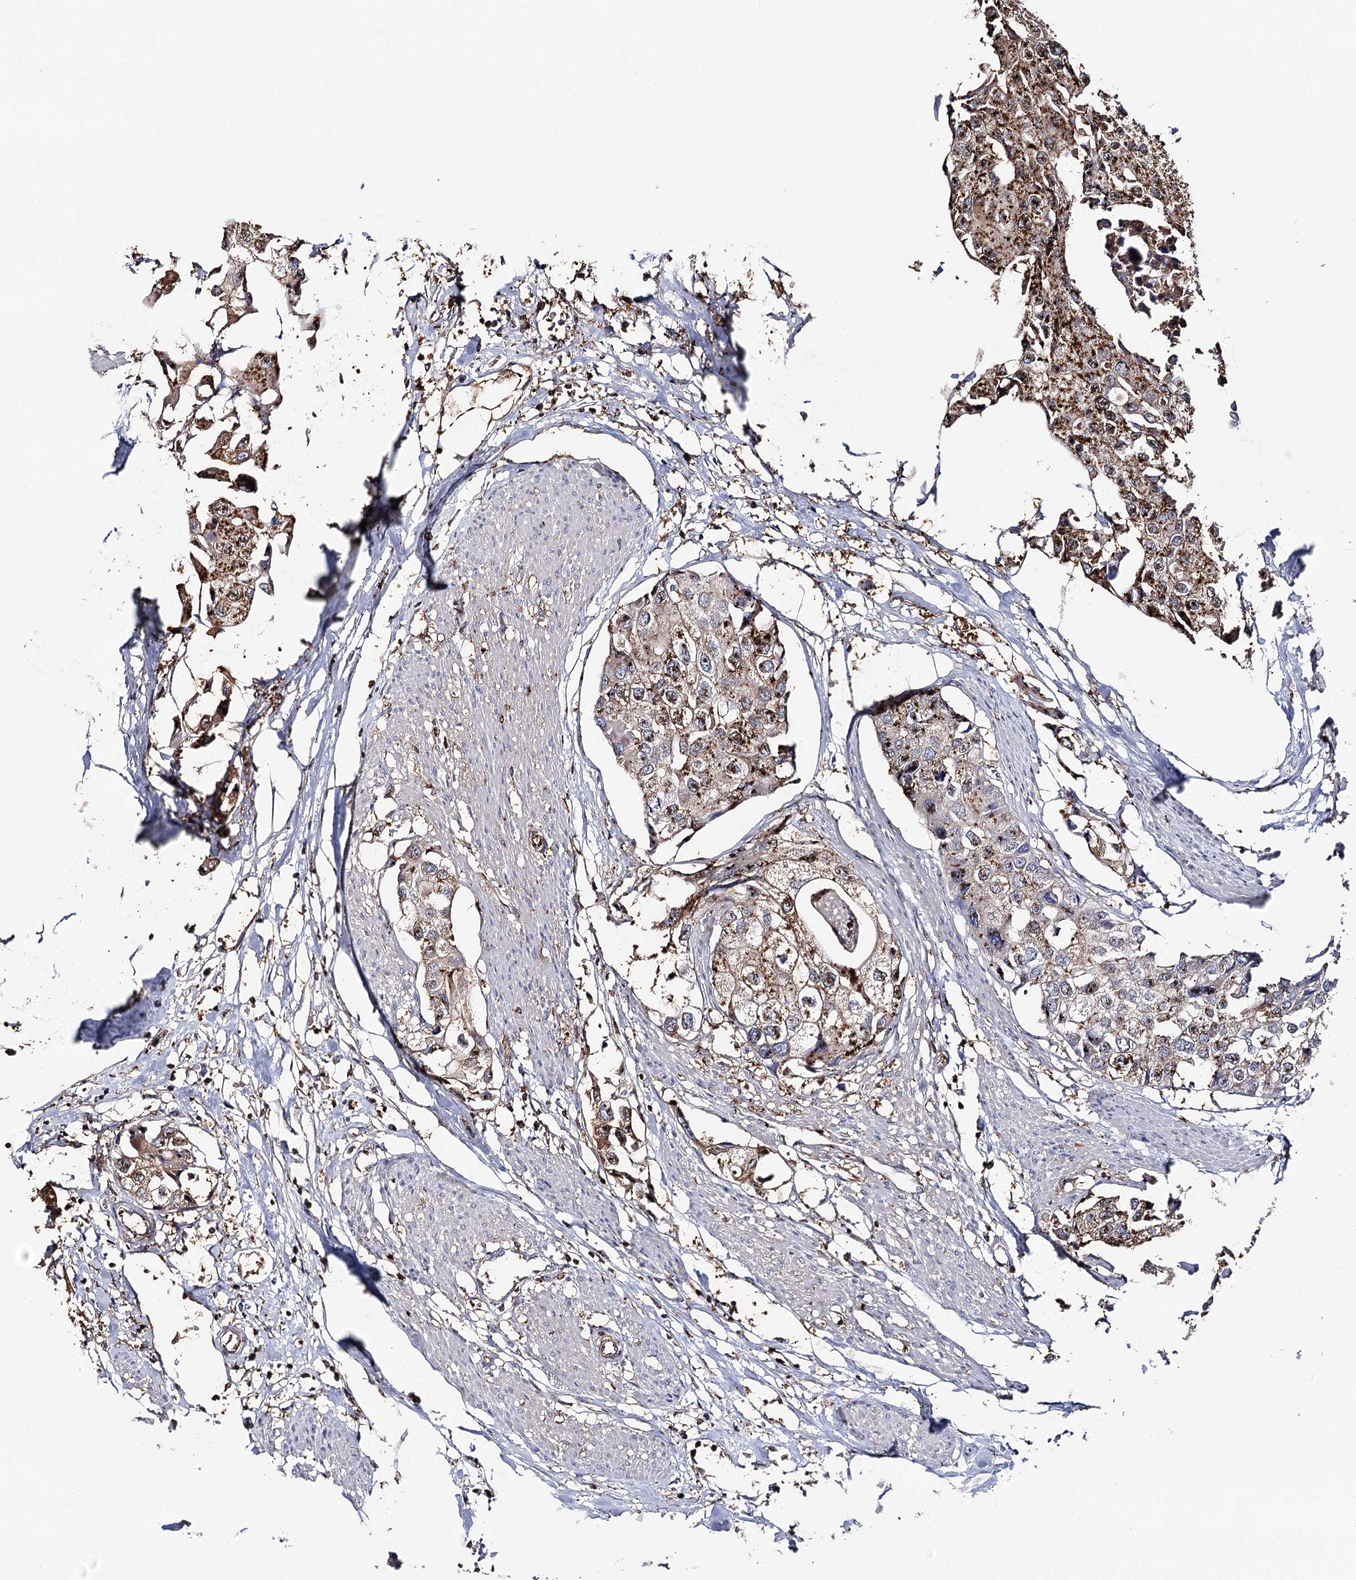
{"staining": {"intensity": "moderate", "quantity": ">75%", "location": "cytoplasmic/membranous"}, "tissue": "urothelial cancer", "cell_type": "Tumor cells", "image_type": "cancer", "snomed": [{"axis": "morphology", "description": "Urothelial carcinoma, High grade"}, {"axis": "topography", "description": "Urinary bladder"}], "caption": "High-grade urothelial carcinoma tissue displays moderate cytoplasmic/membranous positivity in about >75% of tumor cells", "gene": "SEC24B", "patient": {"sex": "male", "age": 64}}